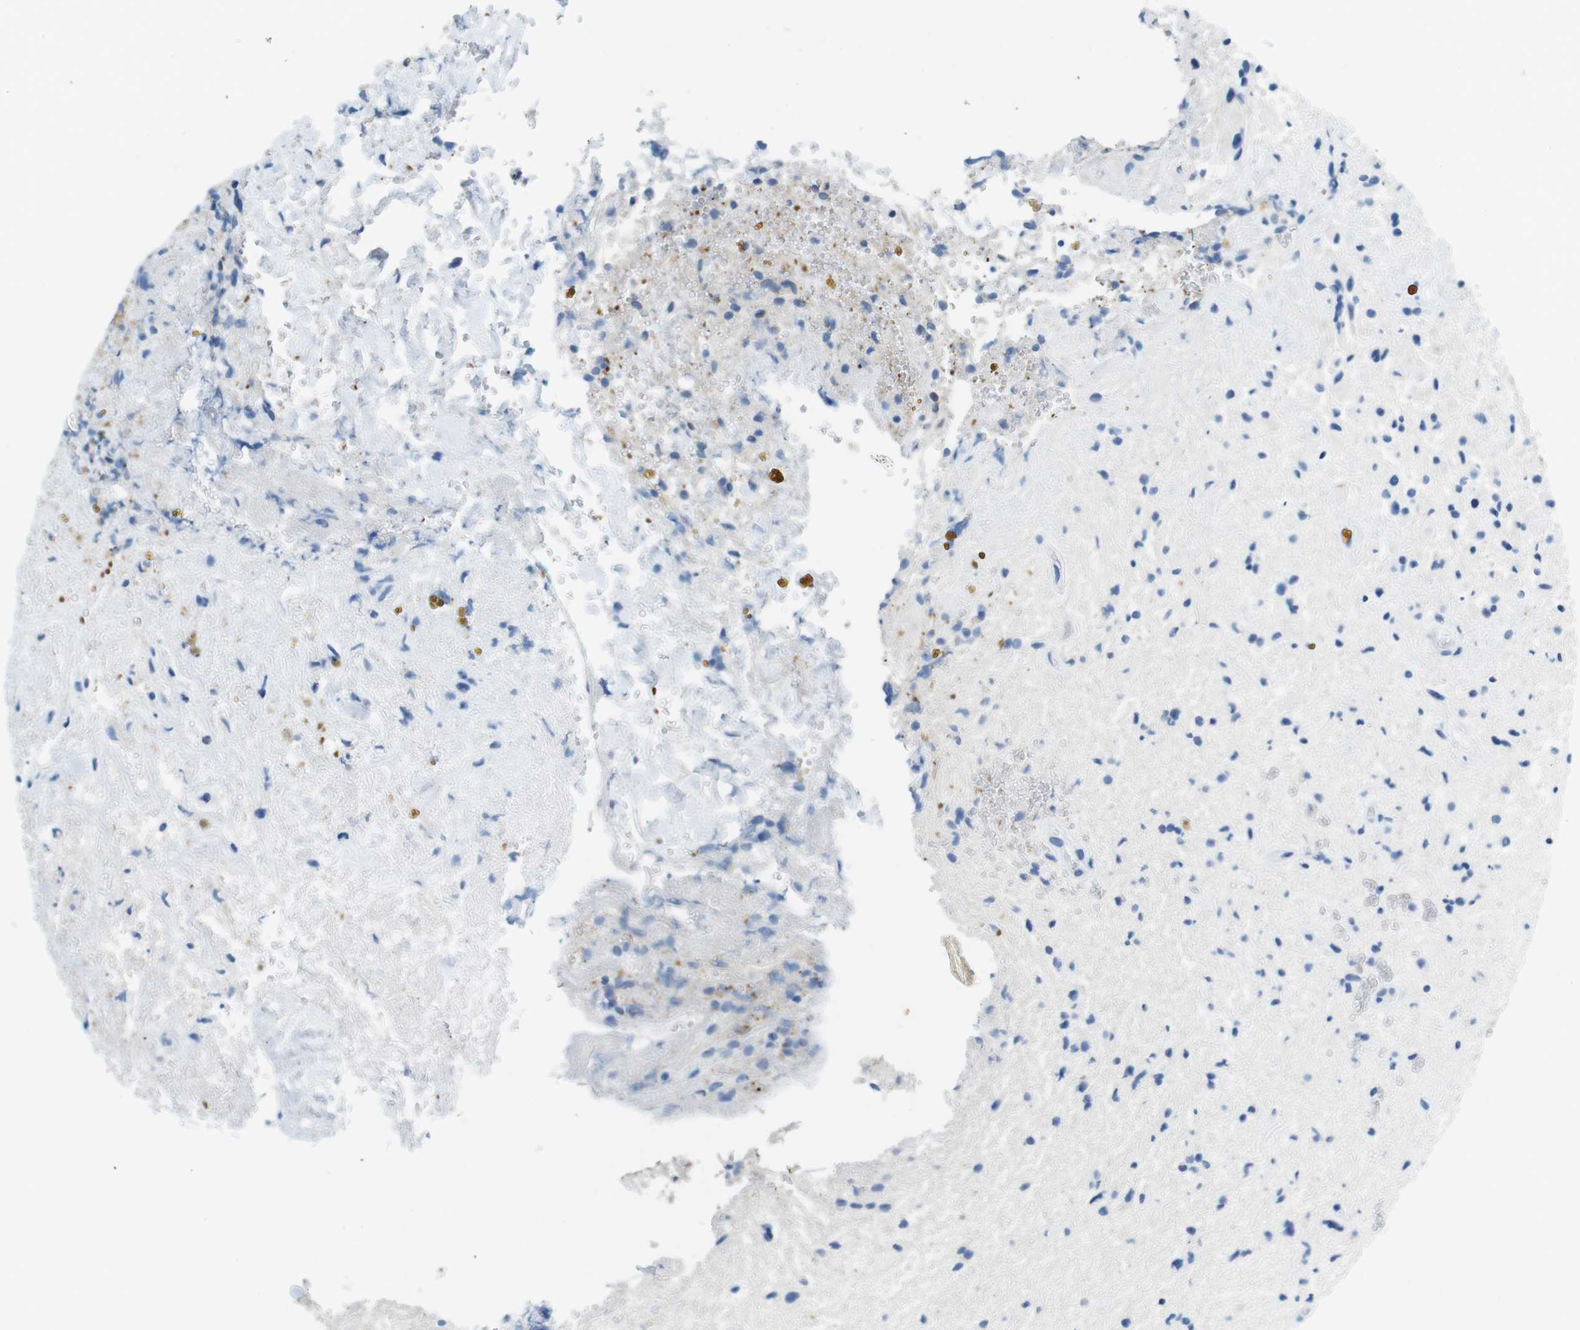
{"staining": {"intensity": "moderate", "quantity": "<25%", "location": "cytoplasmic/membranous"}, "tissue": "glioma", "cell_type": "Tumor cells", "image_type": "cancer", "snomed": [{"axis": "morphology", "description": "Glioma, malignant, High grade"}, {"axis": "topography", "description": "Brain"}], "caption": "Immunohistochemical staining of human malignant glioma (high-grade) shows moderate cytoplasmic/membranous protein staining in approximately <25% of tumor cells.", "gene": "TFAP2C", "patient": {"sex": "male", "age": 33}}